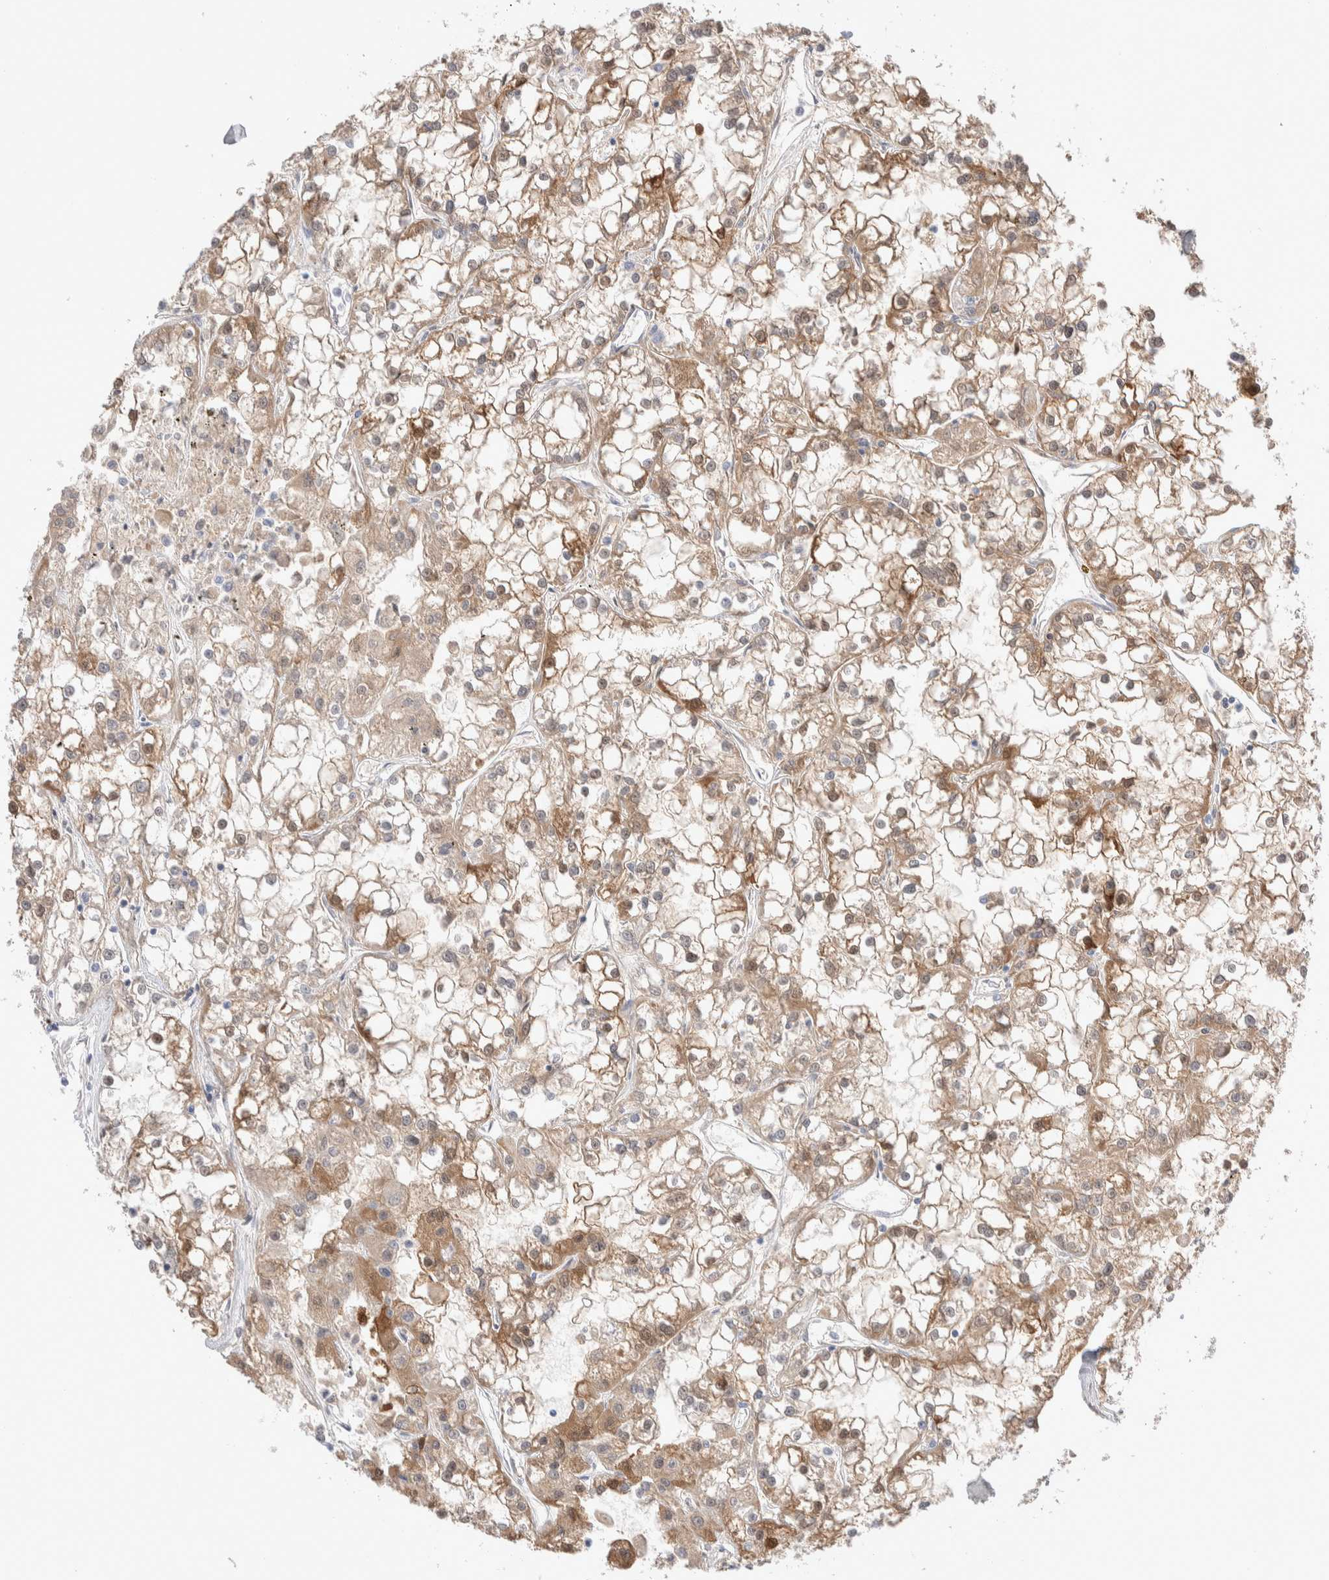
{"staining": {"intensity": "moderate", "quantity": "25%-75%", "location": "cytoplasmic/membranous"}, "tissue": "renal cancer", "cell_type": "Tumor cells", "image_type": "cancer", "snomed": [{"axis": "morphology", "description": "Adenocarcinoma, NOS"}, {"axis": "topography", "description": "Kidney"}], "caption": "Protein expression by IHC demonstrates moderate cytoplasmic/membranous staining in approximately 25%-75% of tumor cells in renal cancer (adenocarcinoma). Immunohistochemistry (ihc) stains the protein in brown and the nuclei are stained blue.", "gene": "GDA", "patient": {"sex": "female", "age": 52}}